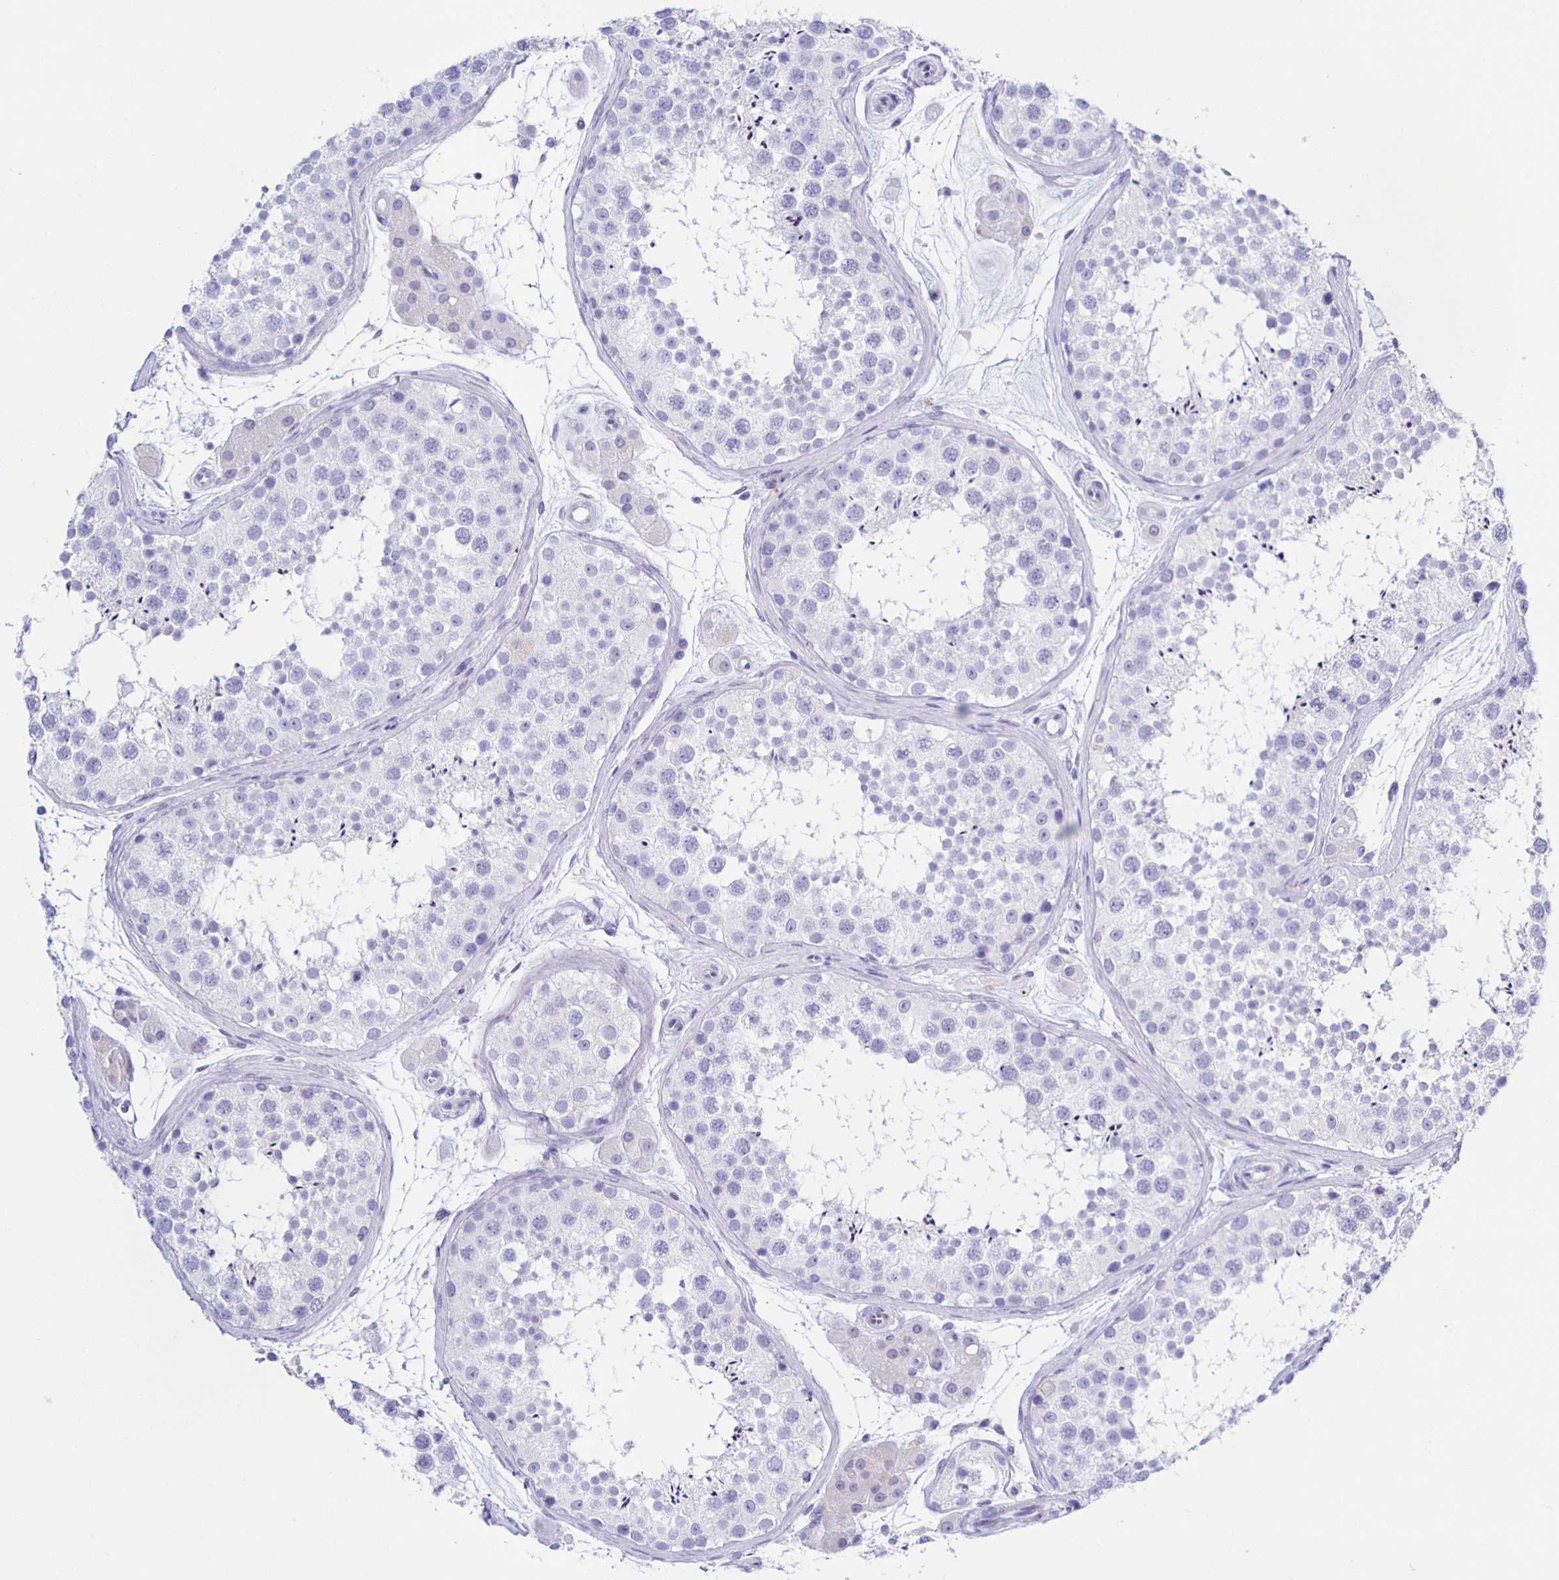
{"staining": {"intensity": "negative", "quantity": "none", "location": "none"}, "tissue": "testis", "cell_type": "Cells in seminiferous ducts", "image_type": "normal", "snomed": [{"axis": "morphology", "description": "Normal tissue, NOS"}, {"axis": "topography", "description": "Testis"}], "caption": "Immunohistochemical staining of unremarkable human testis displays no significant positivity in cells in seminiferous ducts. (Immunohistochemistry, brightfield microscopy, high magnification).", "gene": "AQP6", "patient": {"sex": "male", "age": 41}}